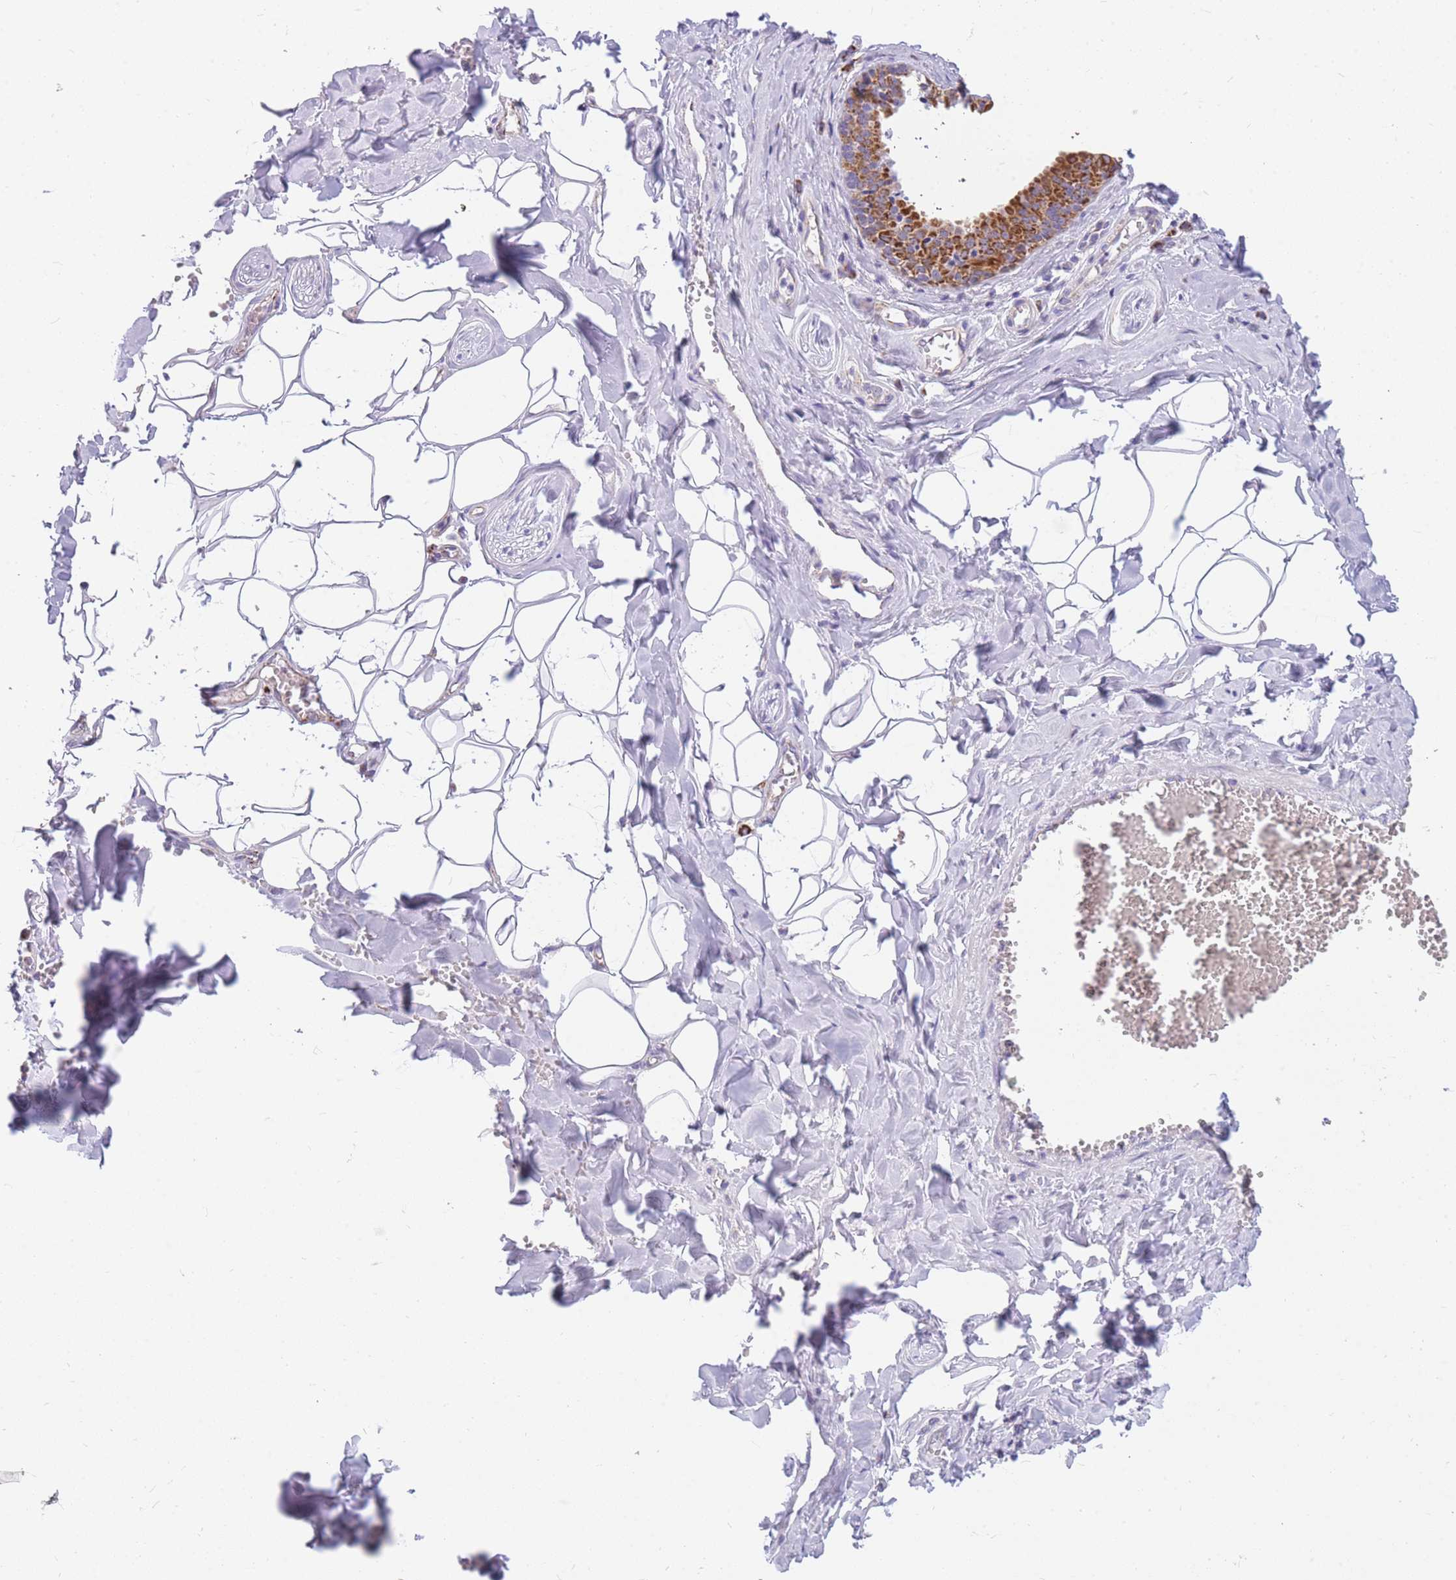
{"staining": {"intensity": "strong", "quantity": "25%-75%", "location": "cytoplasmic/membranous"}, "tissue": "salivary gland", "cell_type": "Glandular cells", "image_type": "normal", "snomed": [{"axis": "morphology", "description": "Normal tissue, NOS"}, {"axis": "topography", "description": "Salivary gland"}], "caption": "IHC histopathology image of benign human salivary gland stained for a protein (brown), which reveals high levels of strong cytoplasmic/membranous staining in about 25%-75% of glandular cells.", "gene": "DDX49", "patient": {"sex": "male", "age": 62}}